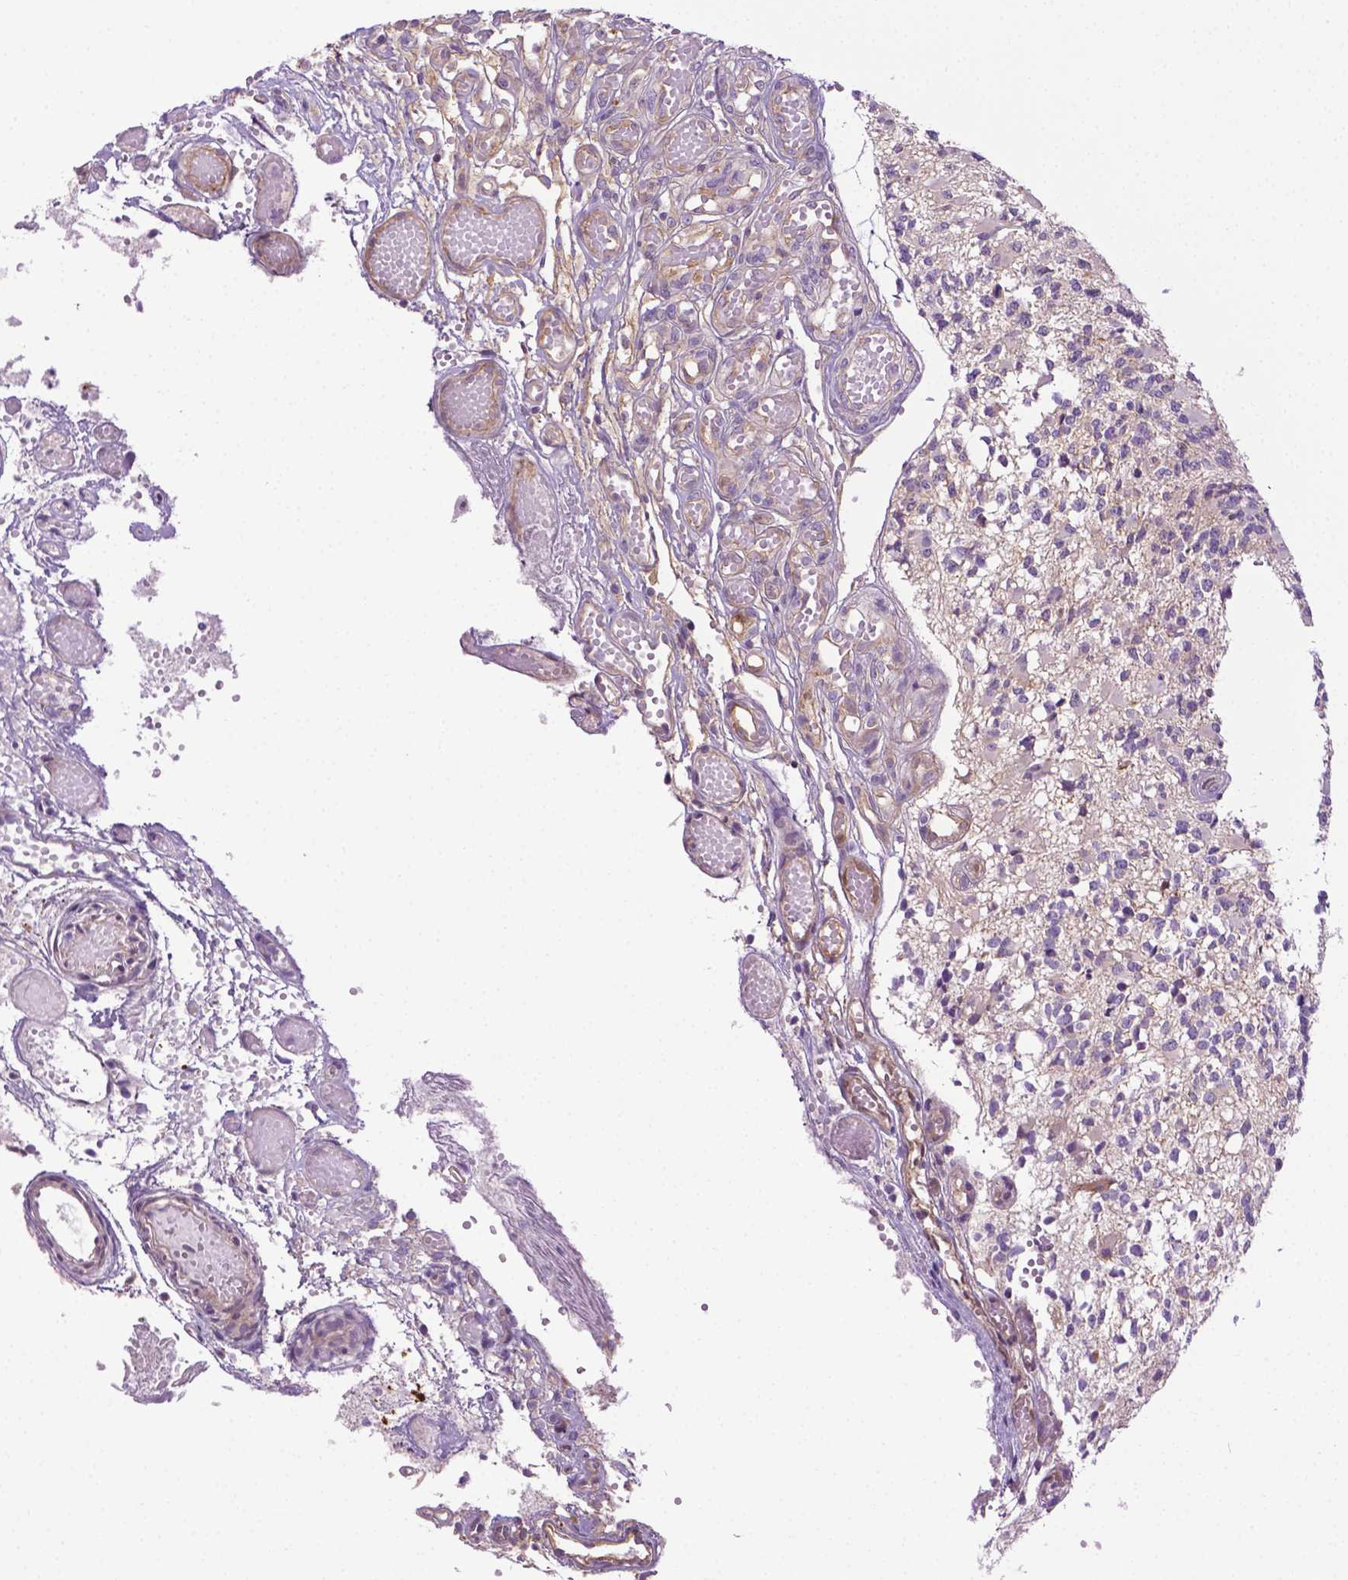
{"staining": {"intensity": "negative", "quantity": "none", "location": "none"}, "tissue": "glioma", "cell_type": "Tumor cells", "image_type": "cancer", "snomed": [{"axis": "morphology", "description": "Glioma, malignant, High grade"}, {"axis": "topography", "description": "Brain"}], "caption": "Tumor cells show no significant positivity in glioma. (DAB immunohistochemistry (IHC) with hematoxylin counter stain).", "gene": "SPECC1L", "patient": {"sex": "female", "age": 63}}